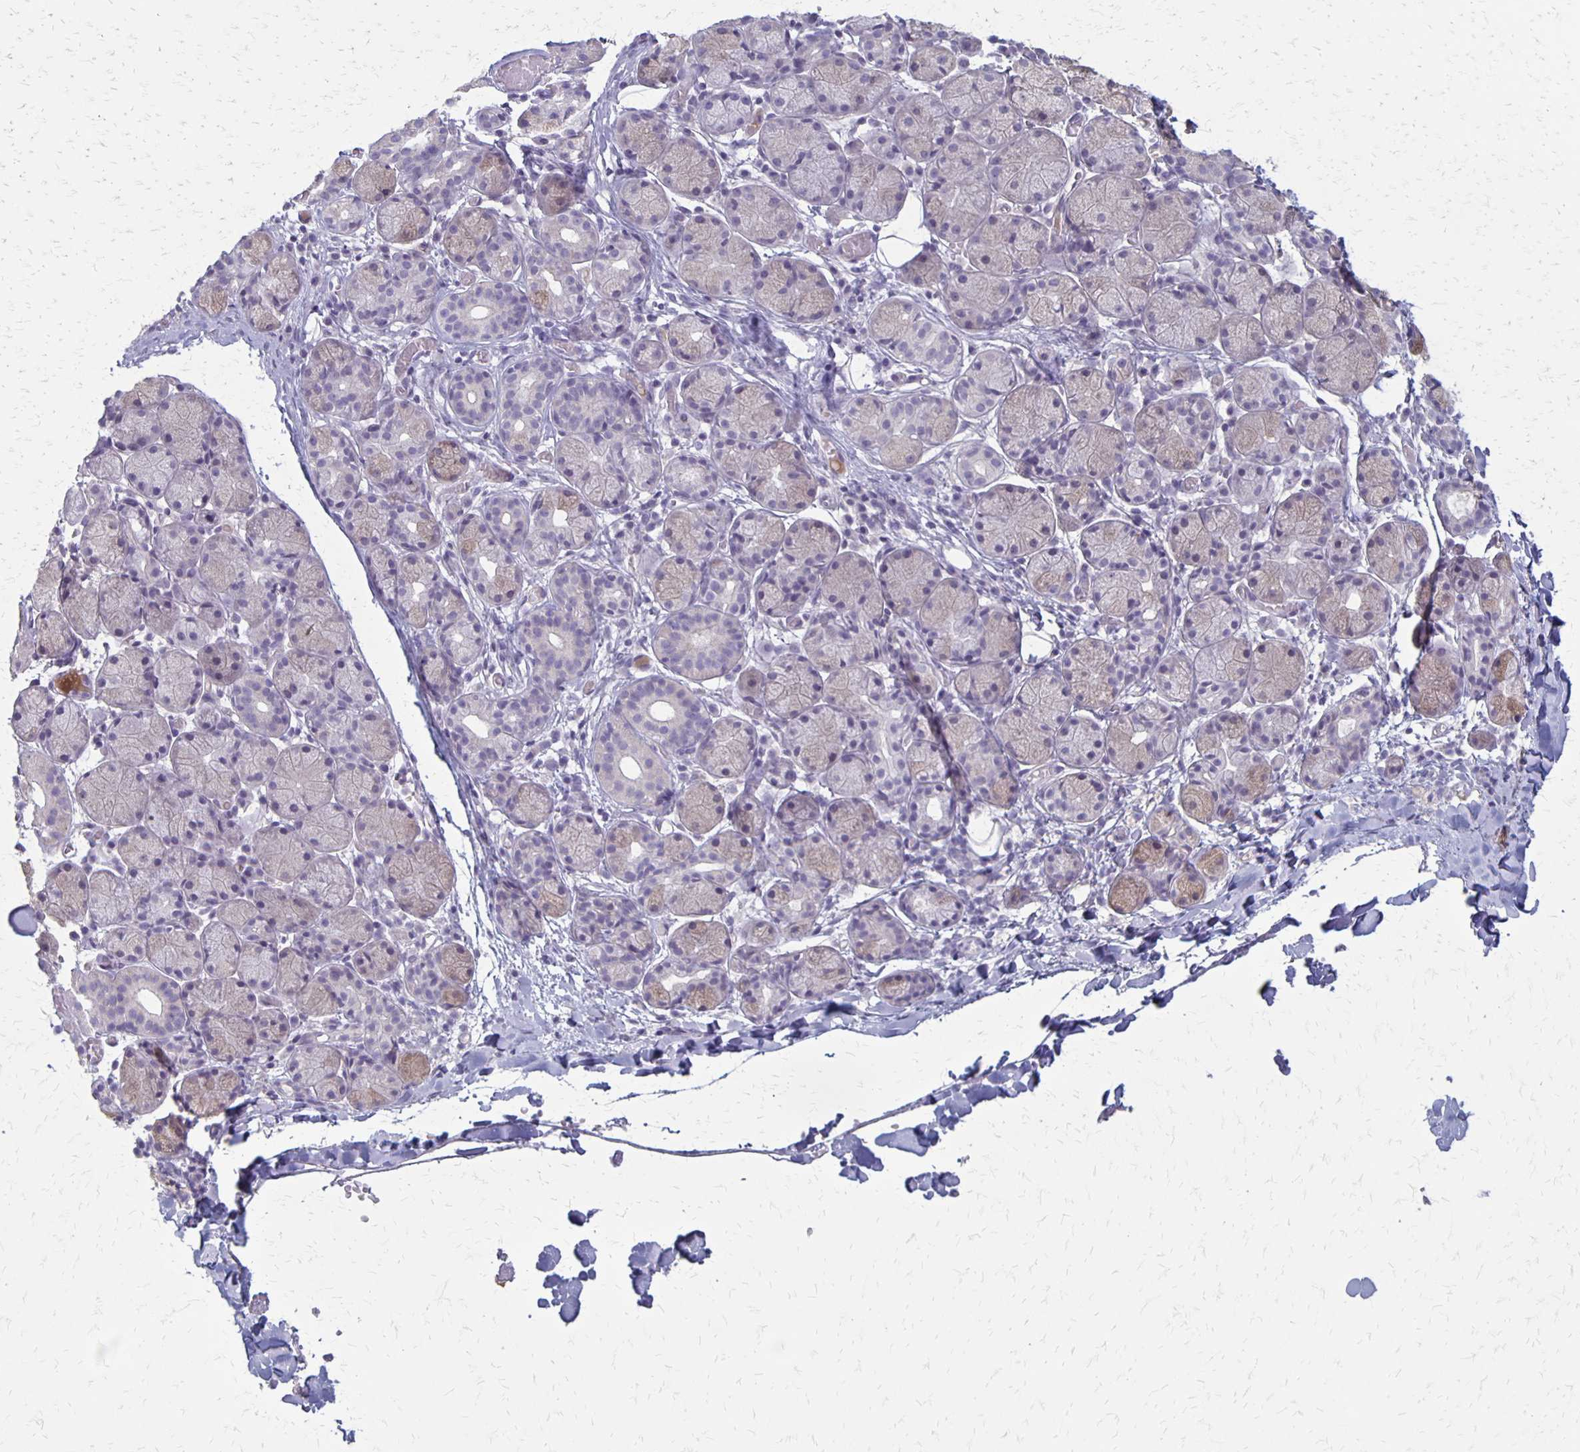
{"staining": {"intensity": "weak", "quantity": "<25%", "location": "cytoplasmic/membranous"}, "tissue": "salivary gland", "cell_type": "Glandular cells", "image_type": "normal", "snomed": [{"axis": "morphology", "description": "Normal tissue, NOS"}, {"axis": "topography", "description": "Salivary gland"}], "caption": "Salivary gland stained for a protein using immunohistochemistry (IHC) shows no staining glandular cells.", "gene": "SEPTIN5", "patient": {"sex": "female", "age": 24}}